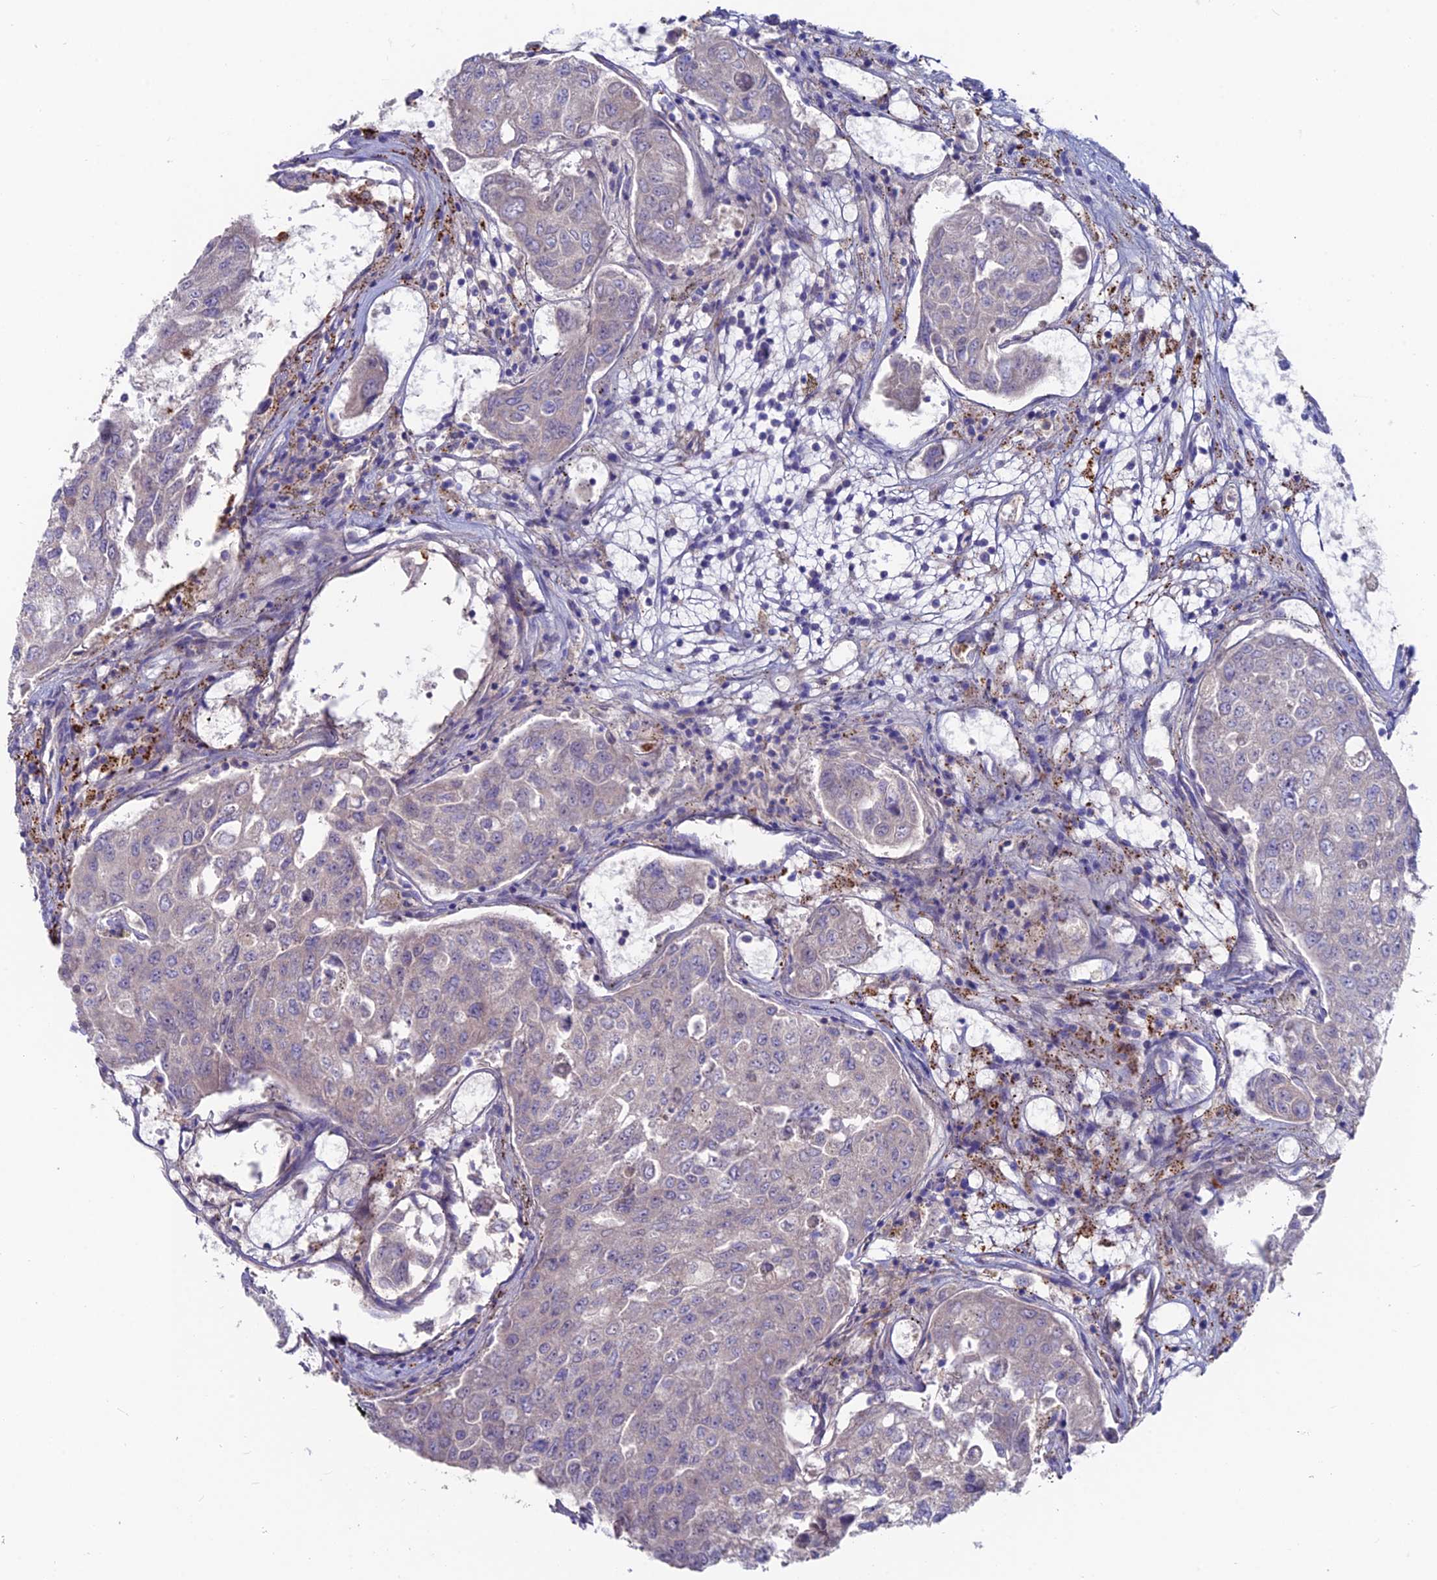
{"staining": {"intensity": "negative", "quantity": "none", "location": "none"}, "tissue": "urothelial cancer", "cell_type": "Tumor cells", "image_type": "cancer", "snomed": [{"axis": "morphology", "description": "Urothelial carcinoma, High grade"}, {"axis": "topography", "description": "Lymph node"}, {"axis": "topography", "description": "Urinary bladder"}], "caption": "IHC histopathology image of neoplastic tissue: human urothelial cancer stained with DAB shows no significant protein positivity in tumor cells.", "gene": "SLC25A16", "patient": {"sex": "male", "age": 51}}